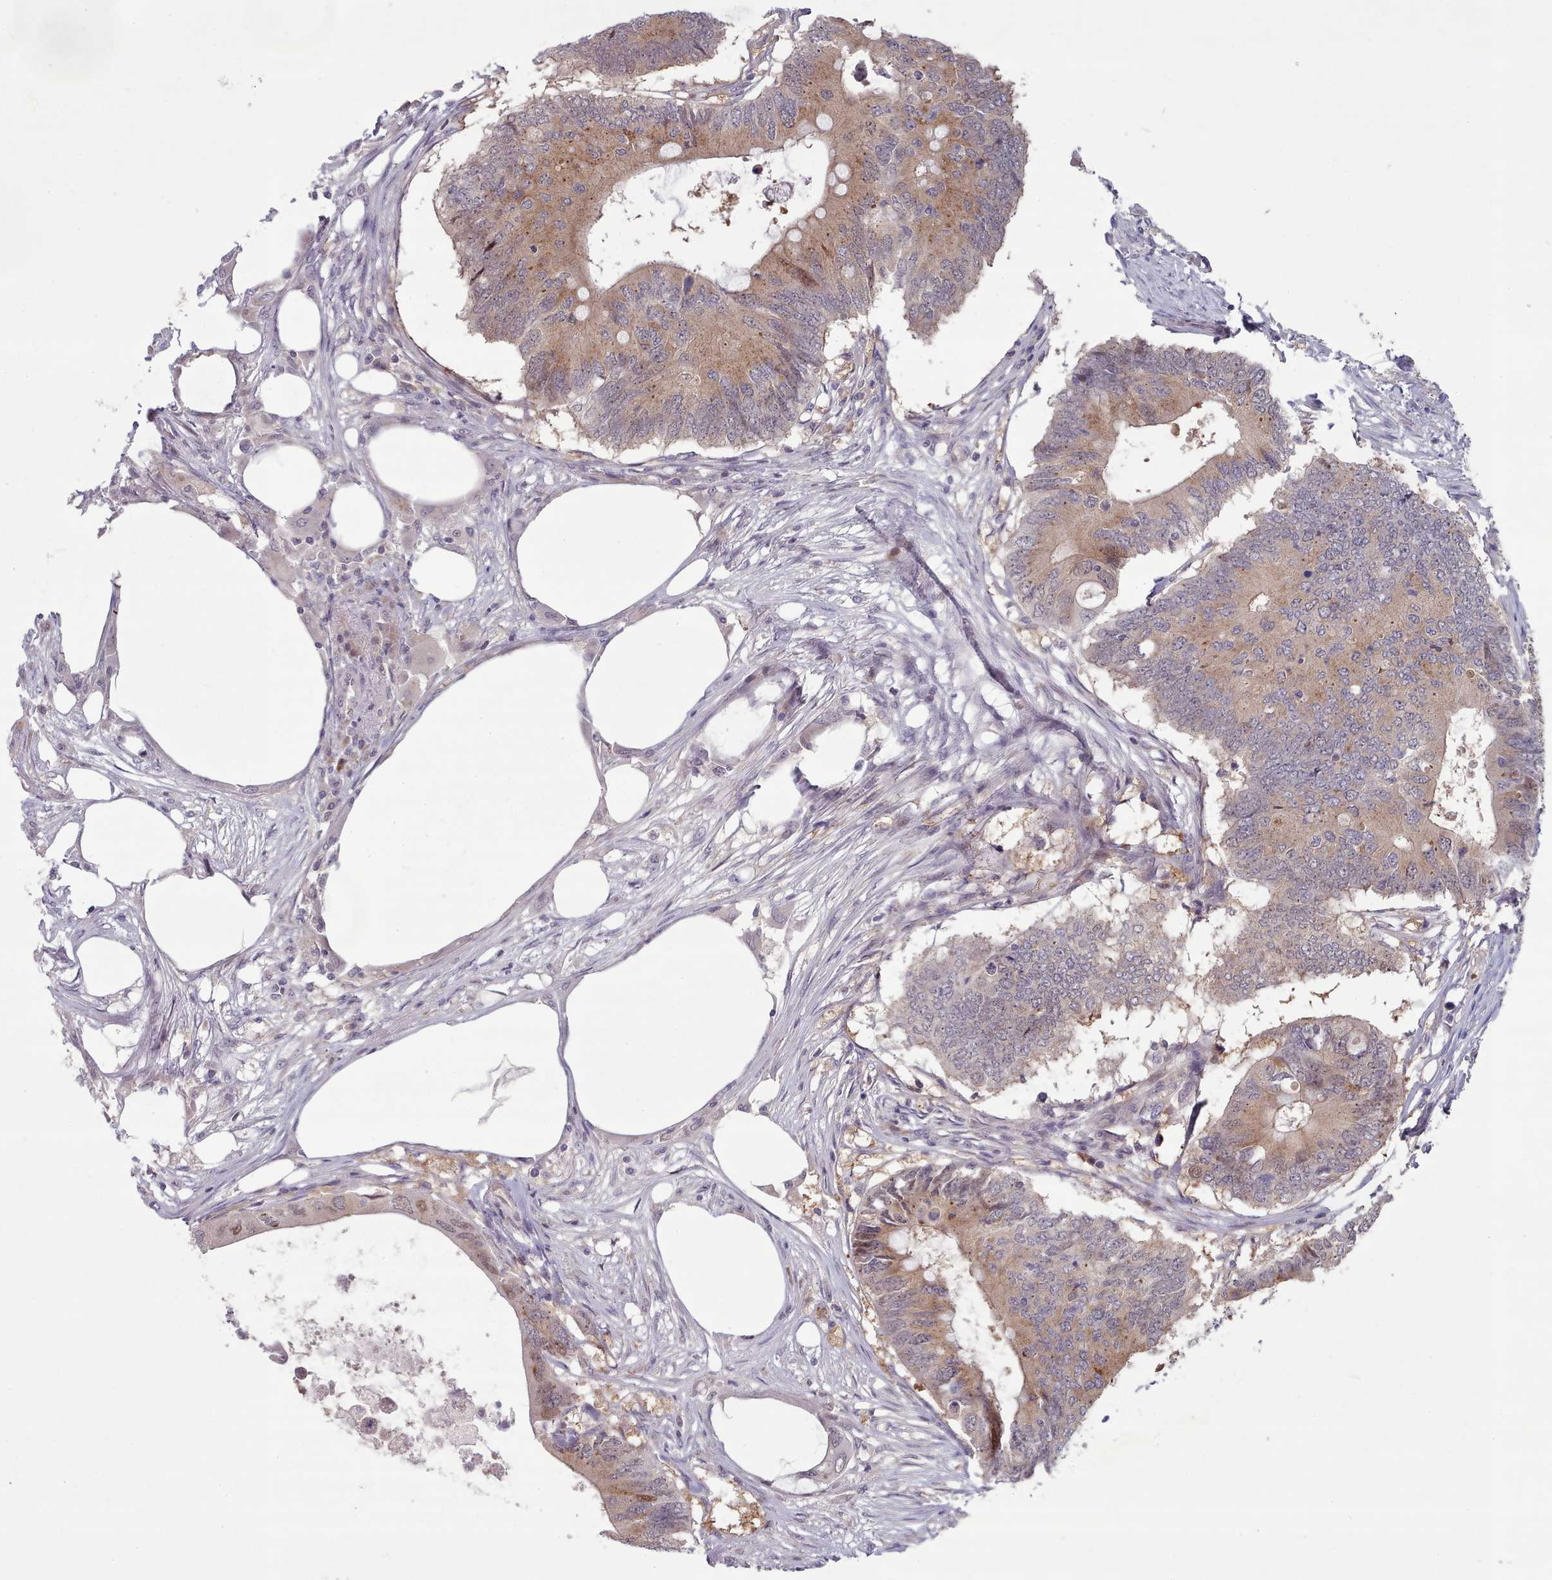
{"staining": {"intensity": "weak", "quantity": ">75%", "location": "cytoplasmic/membranous"}, "tissue": "colorectal cancer", "cell_type": "Tumor cells", "image_type": "cancer", "snomed": [{"axis": "morphology", "description": "Adenocarcinoma, NOS"}, {"axis": "topography", "description": "Colon"}], "caption": "Immunohistochemical staining of colorectal adenocarcinoma reveals weak cytoplasmic/membranous protein positivity in about >75% of tumor cells.", "gene": "CLNS1A", "patient": {"sex": "male", "age": 71}}